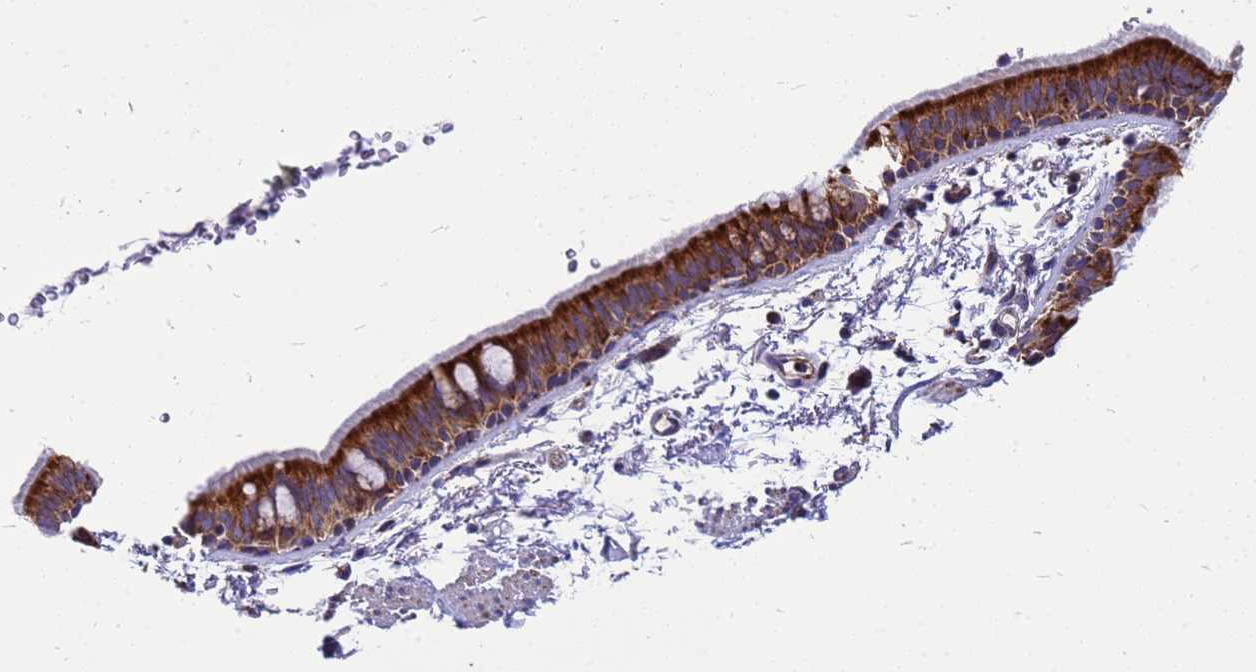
{"staining": {"intensity": "strong", "quantity": ">75%", "location": "cytoplasmic/membranous"}, "tissue": "bronchus", "cell_type": "Respiratory epithelial cells", "image_type": "normal", "snomed": [{"axis": "morphology", "description": "Normal tissue, NOS"}, {"axis": "topography", "description": "Lymph node"}, {"axis": "topography", "description": "Bronchus"}], "caption": "Immunohistochemistry staining of normal bronchus, which displays high levels of strong cytoplasmic/membranous staining in about >75% of respiratory epithelial cells indicating strong cytoplasmic/membranous protein expression. The staining was performed using DAB (brown) for protein detection and nuclei were counterstained in hematoxylin (blue).", "gene": "CMC4", "patient": {"sex": "female", "age": 70}}